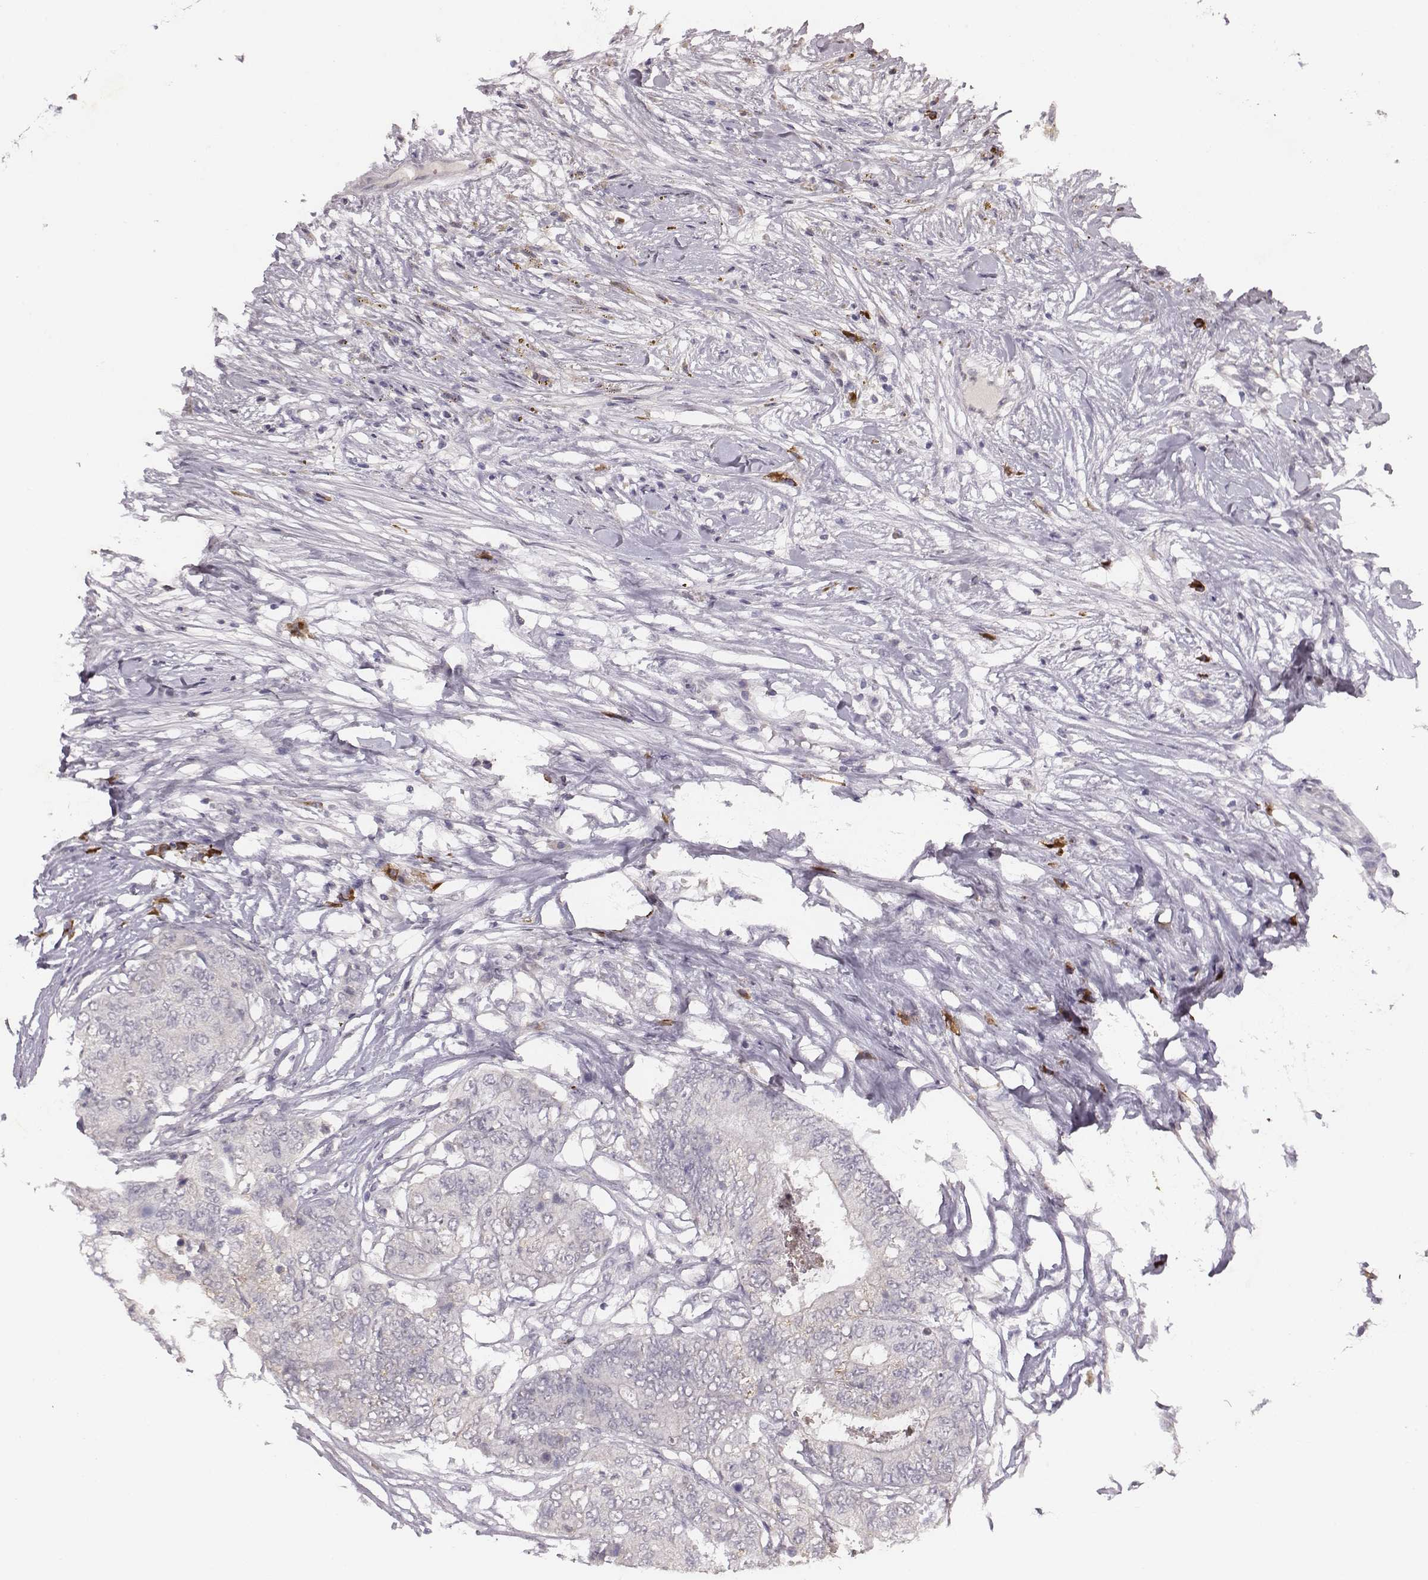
{"staining": {"intensity": "negative", "quantity": "none", "location": "none"}, "tissue": "colorectal cancer", "cell_type": "Tumor cells", "image_type": "cancer", "snomed": [{"axis": "morphology", "description": "Adenocarcinoma, NOS"}, {"axis": "topography", "description": "Colon"}], "caption": "DAB (3,3'-diaminobenzidine) immunohistochemical staining of human adenocarcinoma (colorectal) demonstrates no significant staining in tumor cells.", "gene": "SLC22A6", "patient": {"sex": "female", "age": 48}}